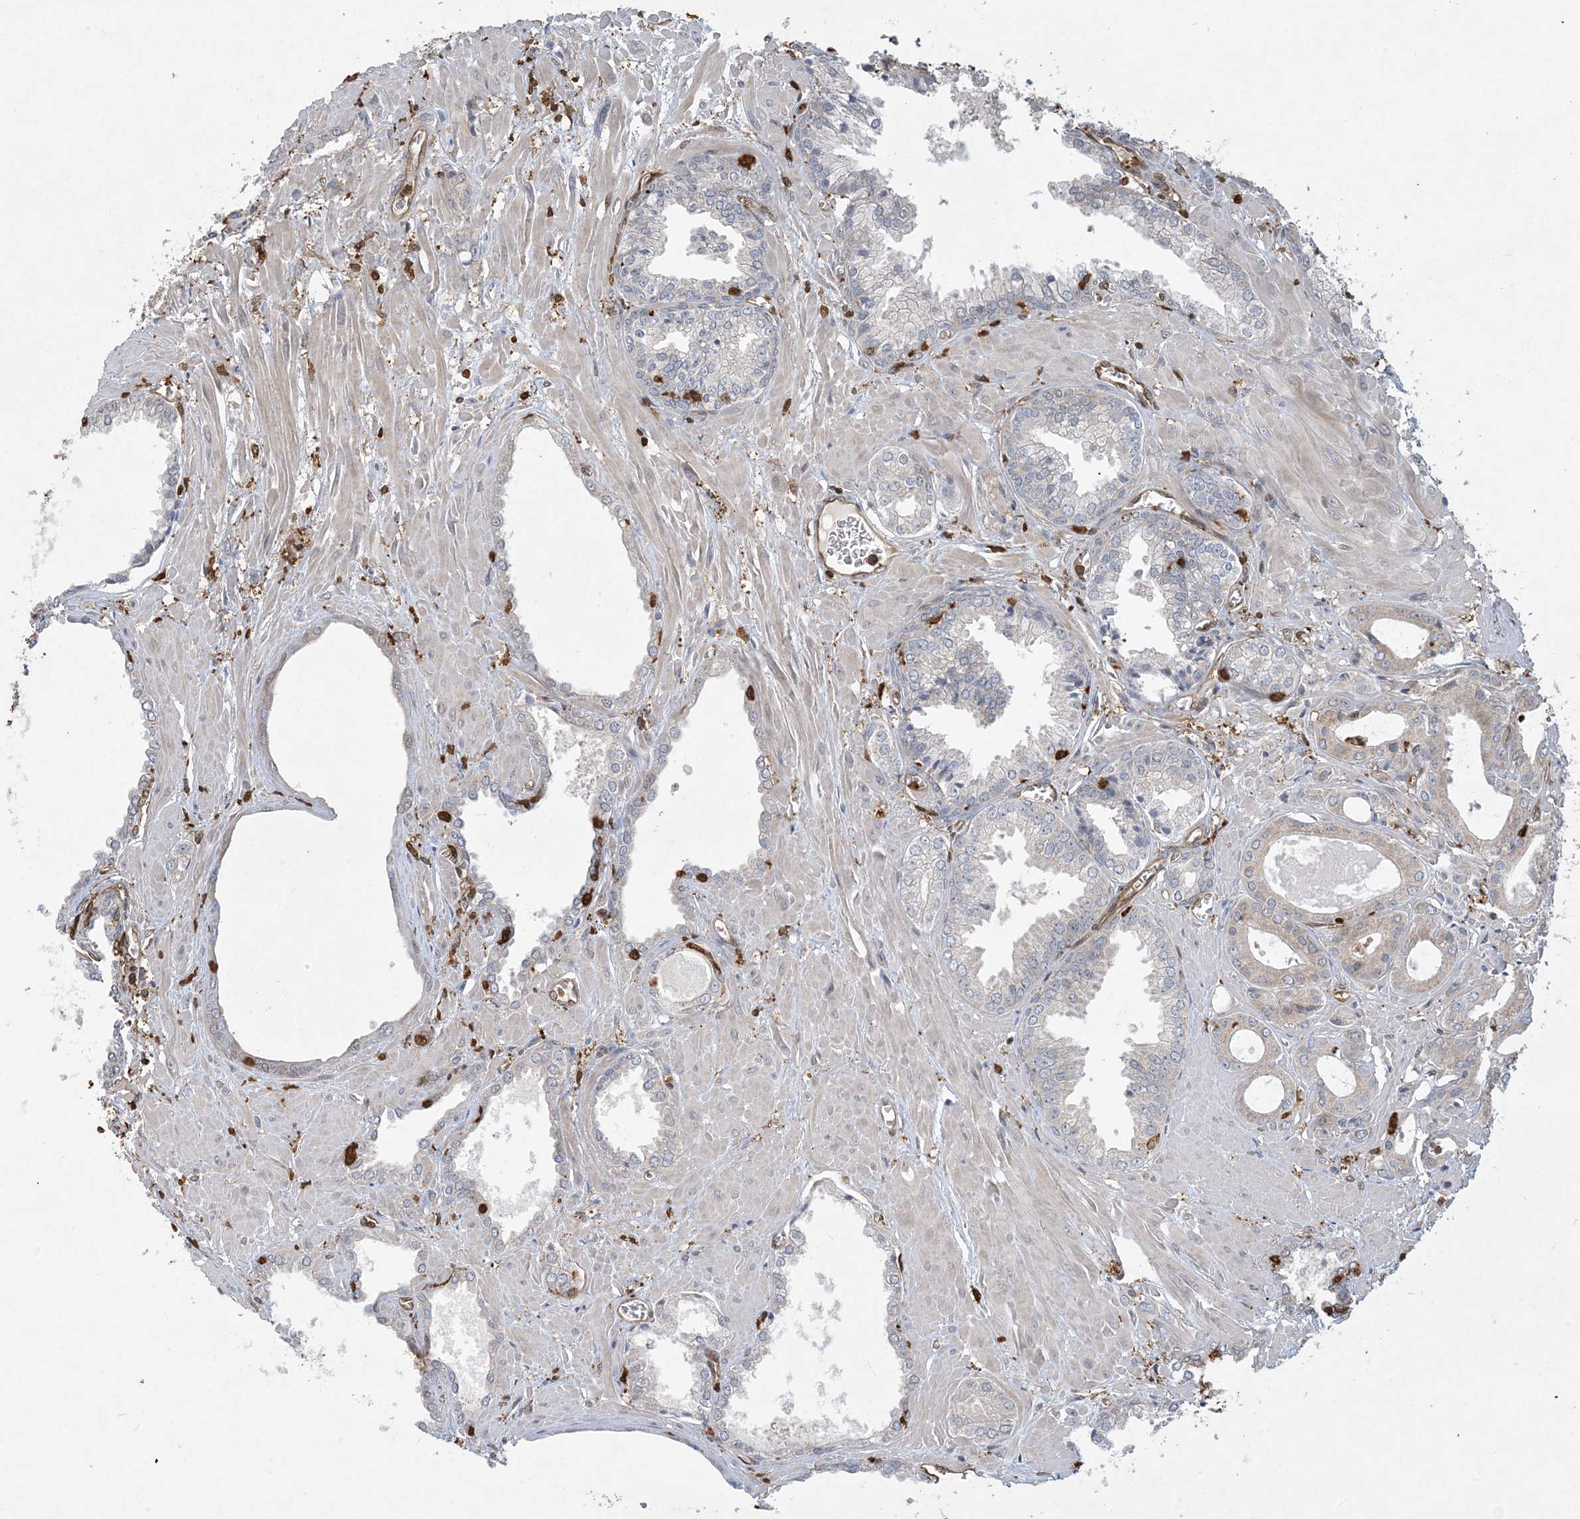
{"staining": {"intensity": "negative", "quantity": "none", "location": "none"}, "tissue": "prostate cancer", "cell_type": "Tumor cells", "image_type": "cancer", "snomed": [{"axis": "morphology", "description": "Adenocarcinoma, Low grade"}, {"axis": "topography", "description": "Prostate"}], "caption": "Protein analysis of prostate cancer (low-grade adenocarcinoma) displays no significant expression in tumor cells.", "gene": "TMSB4X", "patient": {"sex": "male", "age": 67}}